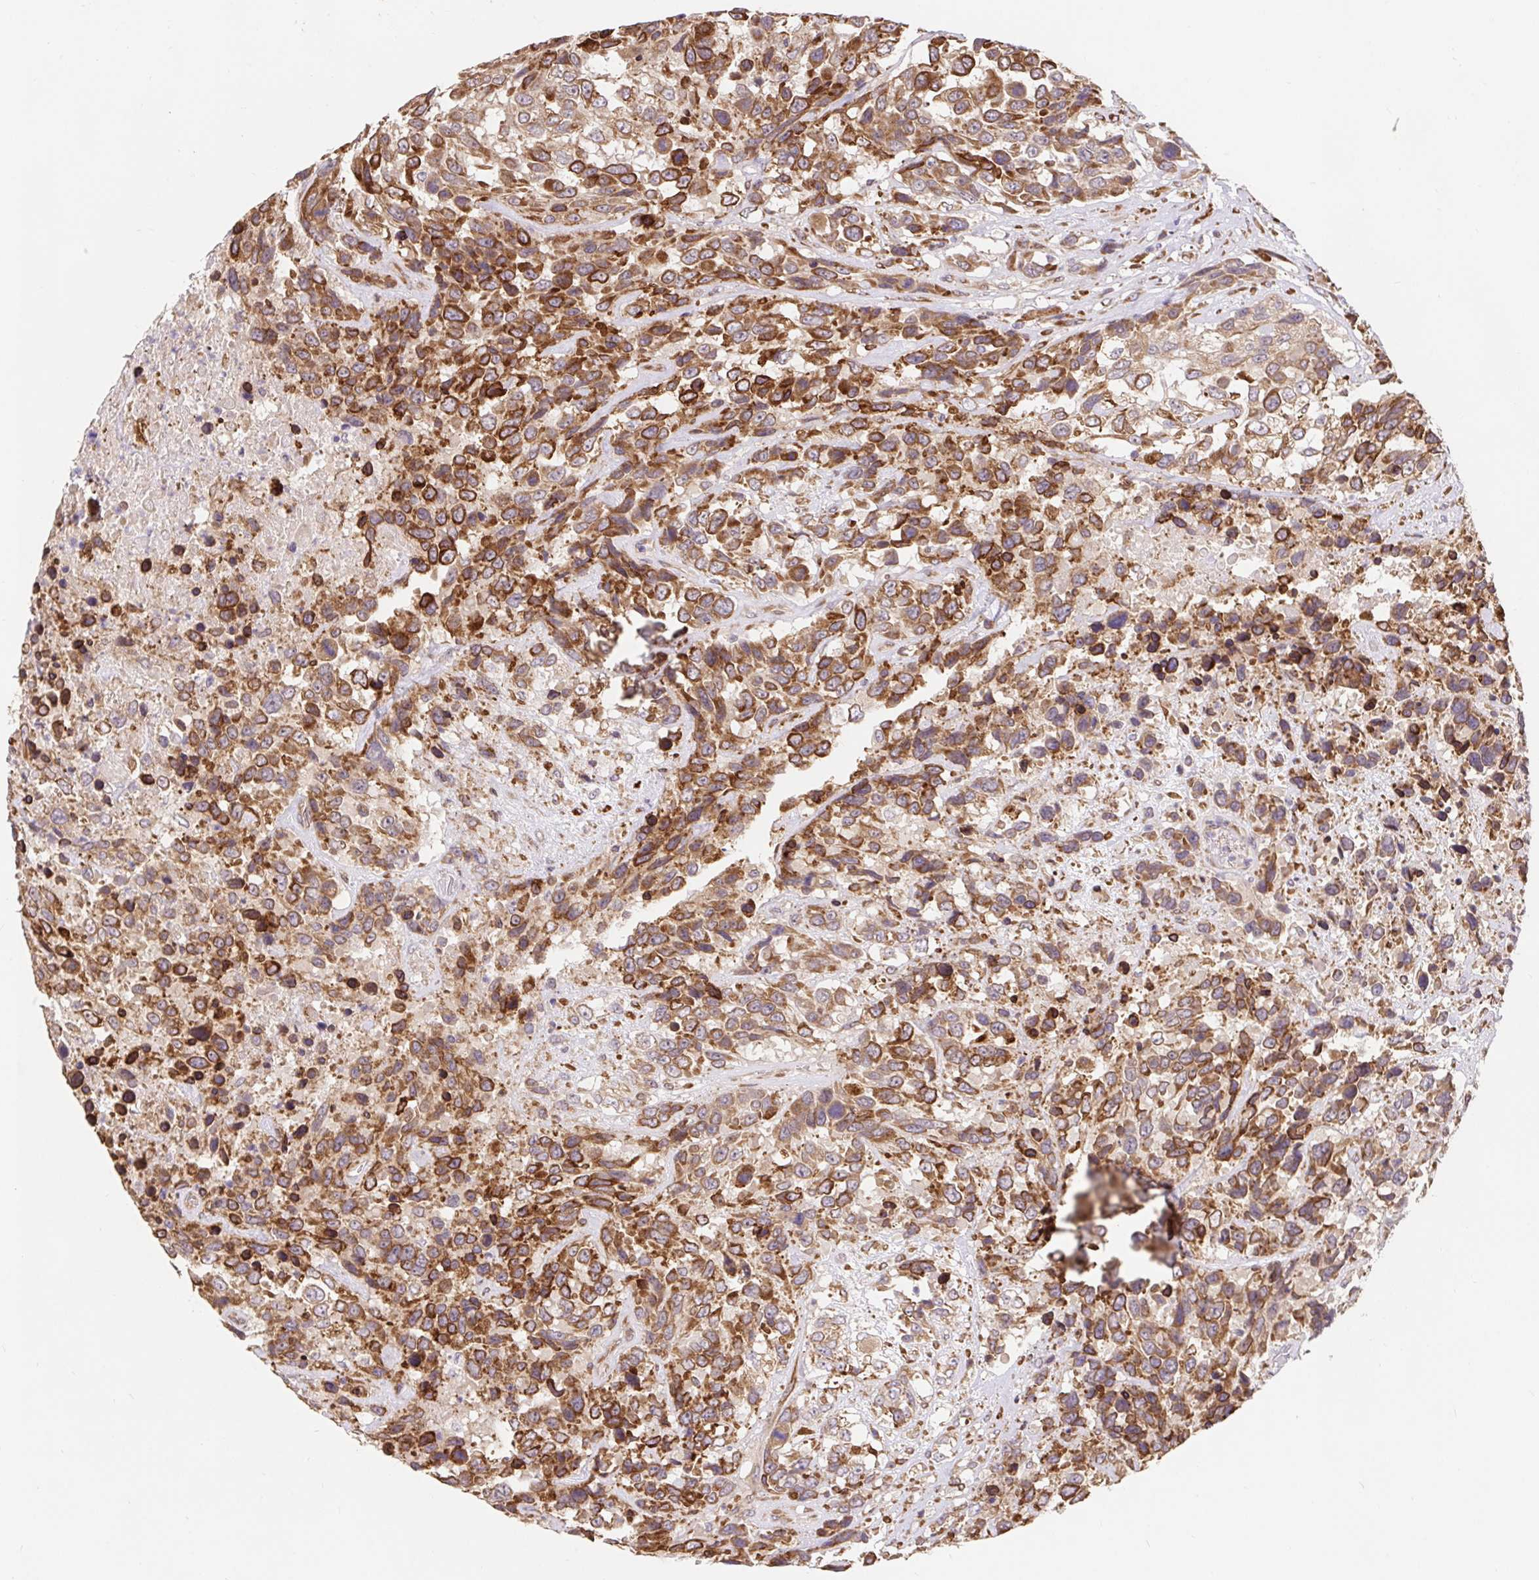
{"staining": {"intensity": "moderate", "quantity": ">75%", "location": "cytoplasmic/membranous"}, "tissue": "urothelial cancer", "cell_type": "Tumor cells", "image_type": "cancer", "snomed": [{"axis": "morphology", "description": "Urothelial carcinoma, High grade"}, {"axis": "topography", "description": "Urinary bladder"}], "caption": "Tumor cells display medium levels of moderate cytoplasmic/membranous positivity in approximately >75% of cells in urothelial cancer. Nuclei are stained in blue.", "gene": "LYPD5", "patient": {"sex": "female", "age": 70}}